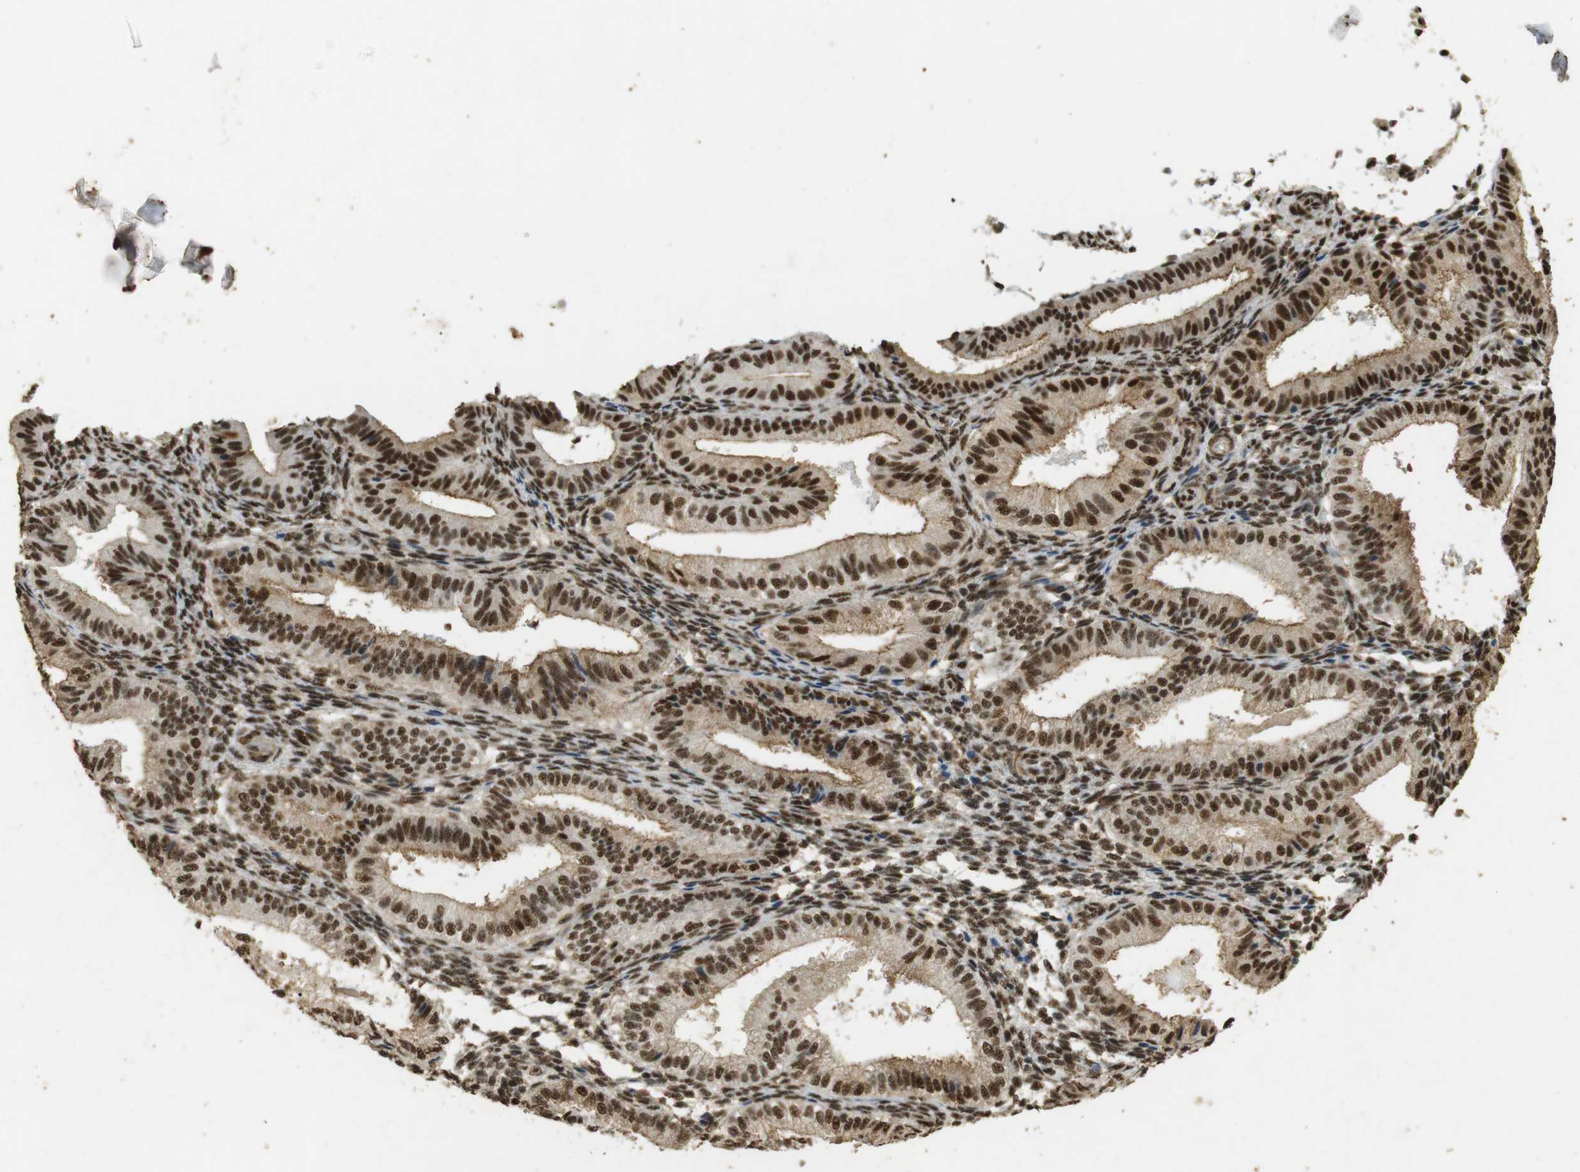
{"staining": {"intensity": "strong", "quantity": "25%-75%", "location": "nuclear"}, "tissue": "endometrium", "cell_type": "Cells in endometrial stroma", "image_type": "normal", "snomed": [{"axis": "morphology", "description": "Normal tissue, NOS"}, {"axis": "topography", "description": "Endometrium"}], "caption": "Strong nuclear protein expression is seen in approximately 25%-75% of cells in endometrial stroma in endometrium.", "gene": "GATA4", "patient": {"sex": "female", "age": 39}}